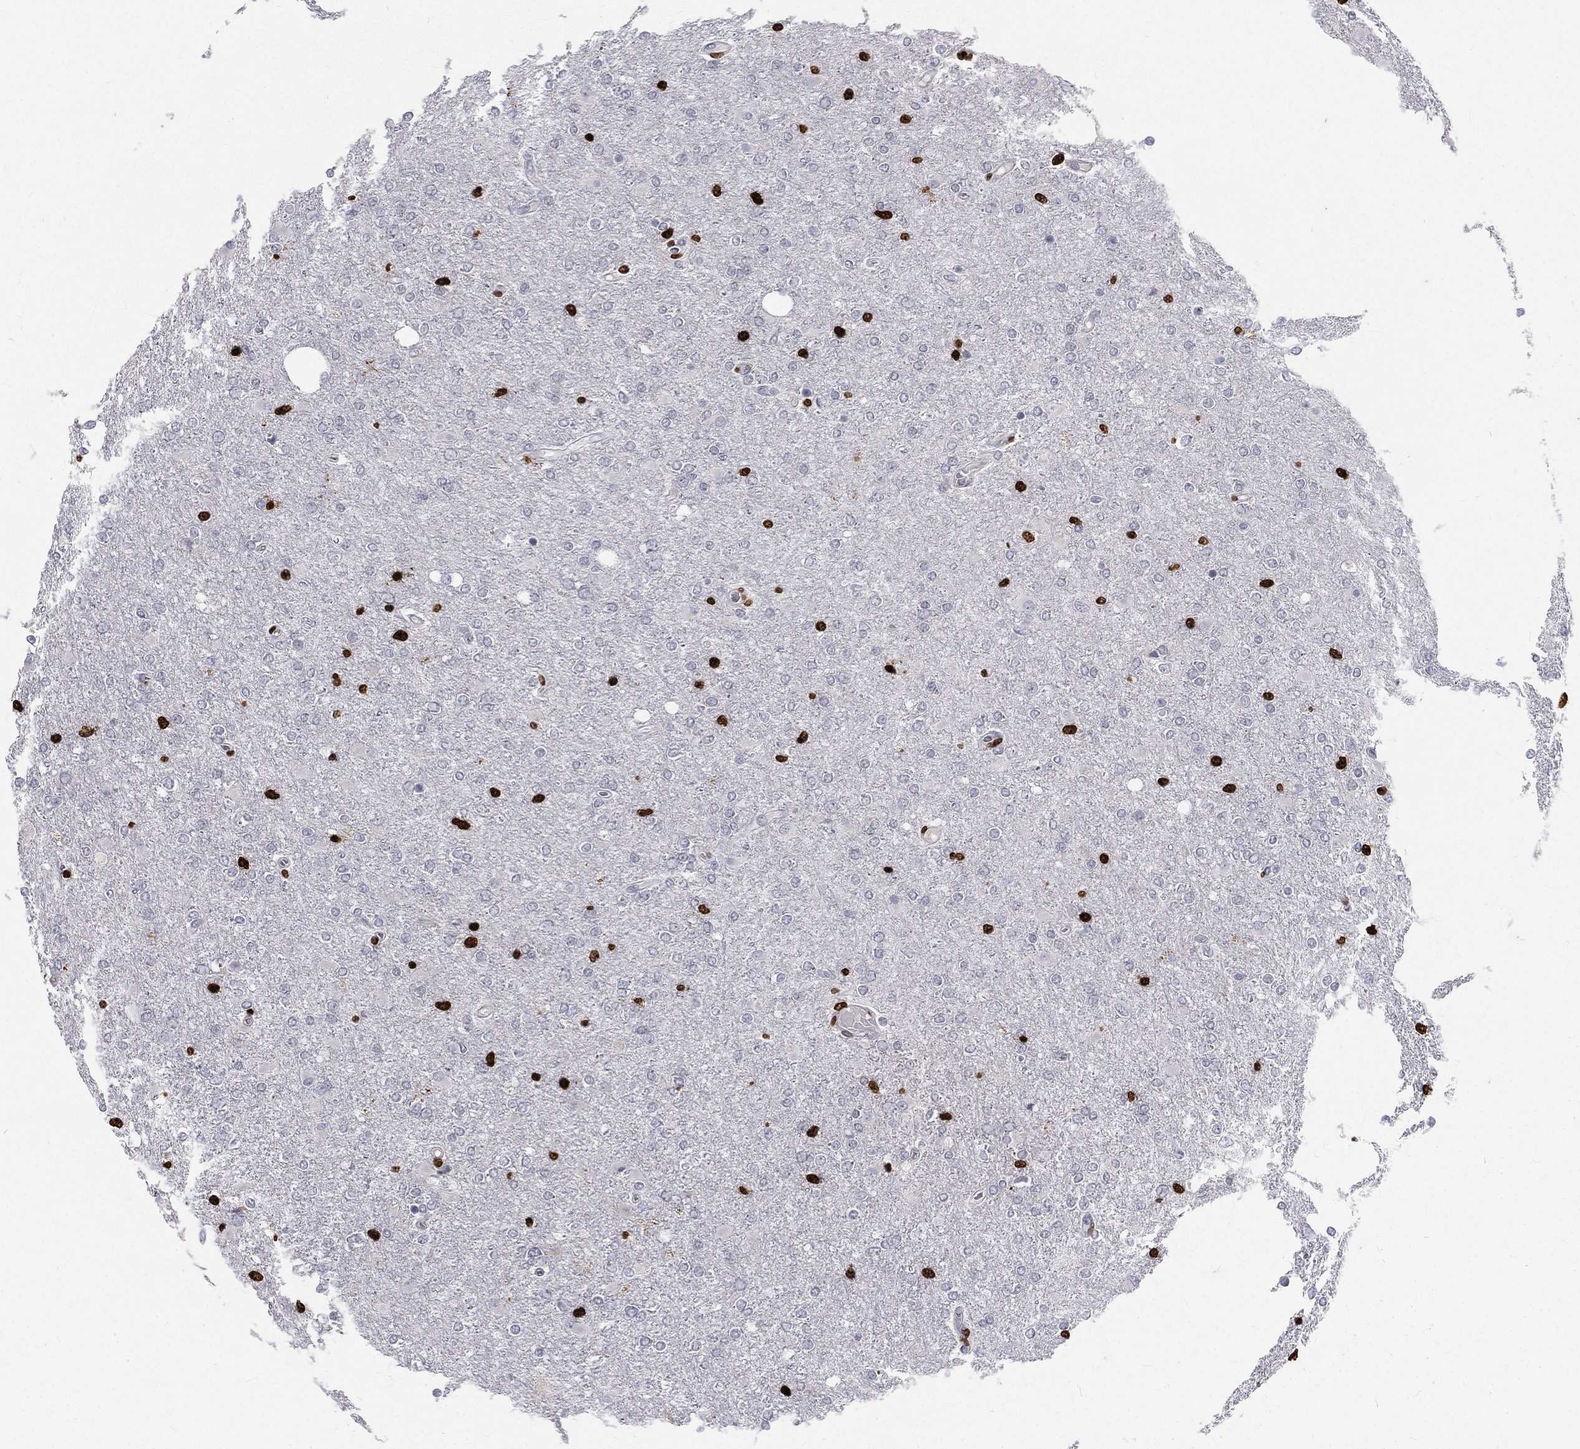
{"staining": {"intensity": "negative", "quantity": "none", "location": "none"}, "tissue": "glioma", "cell_type": "Tumor cells", "image_type": "cancer", "snomed": [{"axis": "morphology", "description": "Glioma, malignant, High grade"}, {"axis": "topography", "description": "Cerebral cortex"}], "caption": "Human glioma stained for a protein using IHC demonstrates no staining in tumor cells.", "gene": "MNDA", "patient": {"sex": "male", "age": 70}}